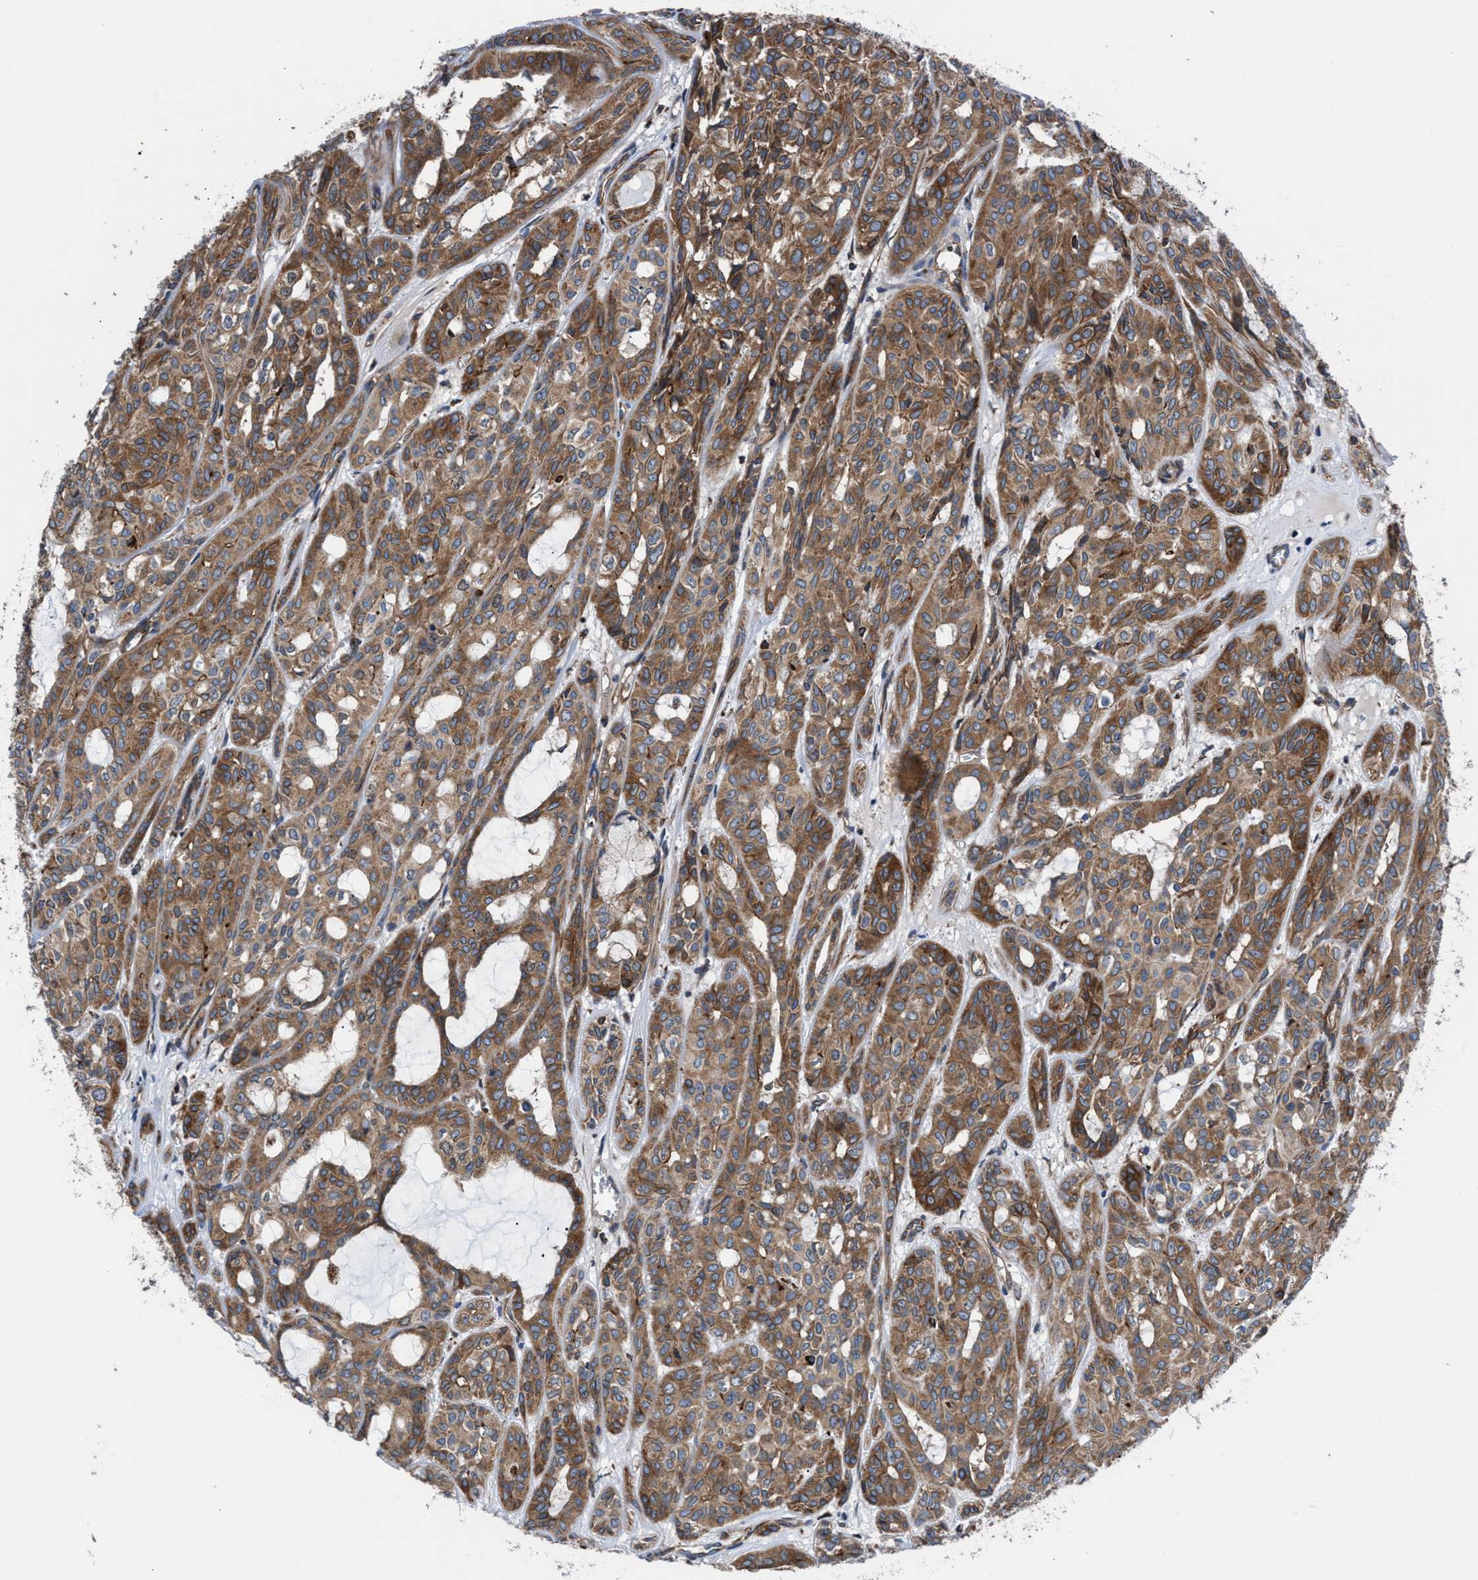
{"staining": {"intensity": "moderate", "quantity": ">75%", "location": "cytoplasmic/membranous"}, "tissue": "head and neck cancer", "cell_type": "Tumor cells", "image_type": "cancer", "snomed": [{"axis": "morphology", "description": "Adenocarcinoma, NOS"}, {"axis": "topography", "description": "Salivary gland, NOS"}, {"axis": "topography", "description": "Head-Neck"}], "caption": "High-magnification brightfield microscopy of head and neck cancer (adenocarcinoma) stained with DAB (3,3'-diaminobenzidine) (brown) and counterstained with hematoxylin (blue). tumor cells exhibit moderate cytoplasmic/membranous staining is appreciated in about>75% of cells.", "gene": "PRR15L", "patient": {"sex": "female", "age": 76}}